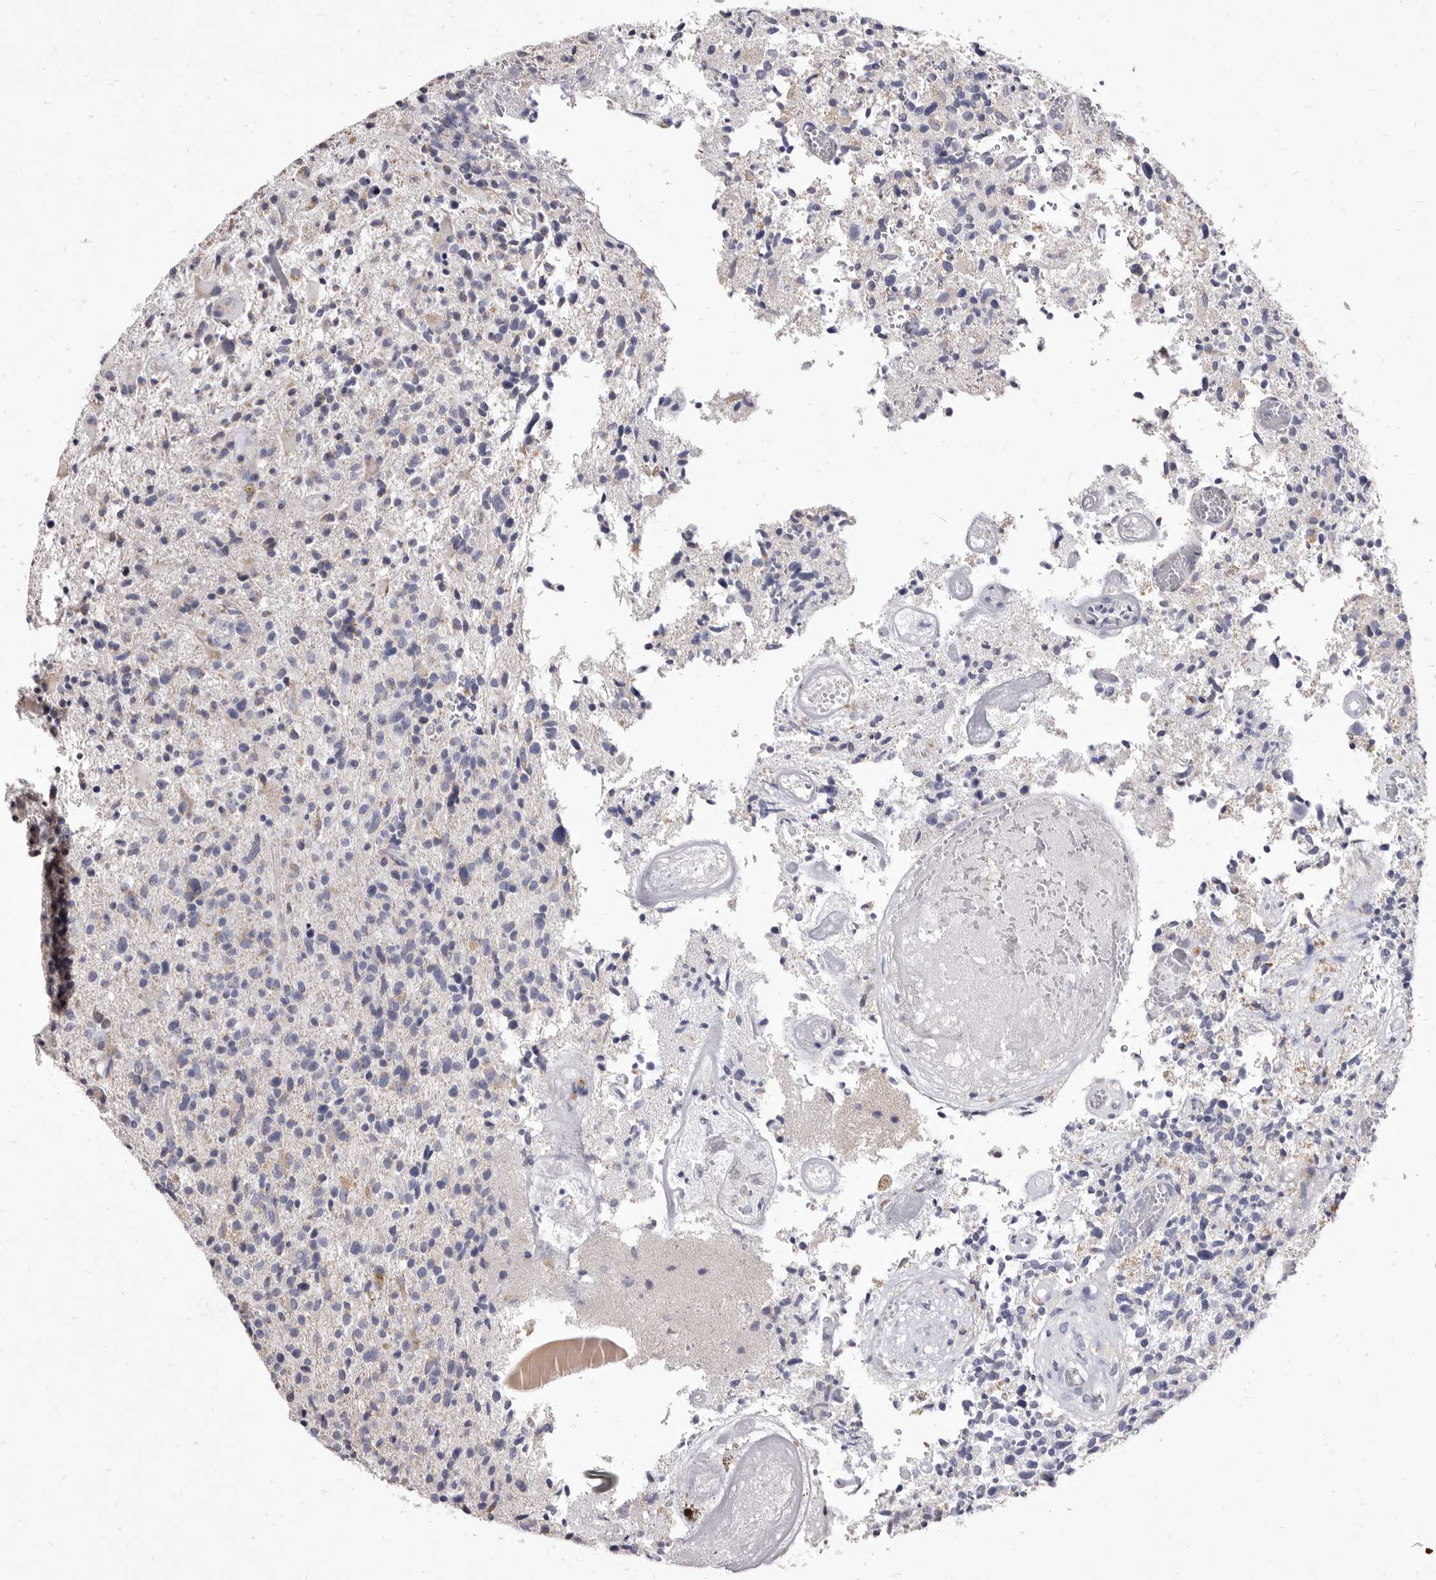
{"staining": {"intensity": "negative", "quantity": "none", "location": "none"}, "tissue": "glioma", "cell_type": "Tumor cells", "image_type": "cancer", "snomed": [{"axis": "morphology", "description": "Glioma, malignant, High grade"}, {"axis": "topography", "description": "Brain"}], "caption": "IHC histopathology image of neoplastic tissue: human malignant glioma (high-grade) stained with DAB shows no significant protein positivity in tumor cells.", "gene": "CYP2E1", "patient": {"sex": "male", "age": 72}}